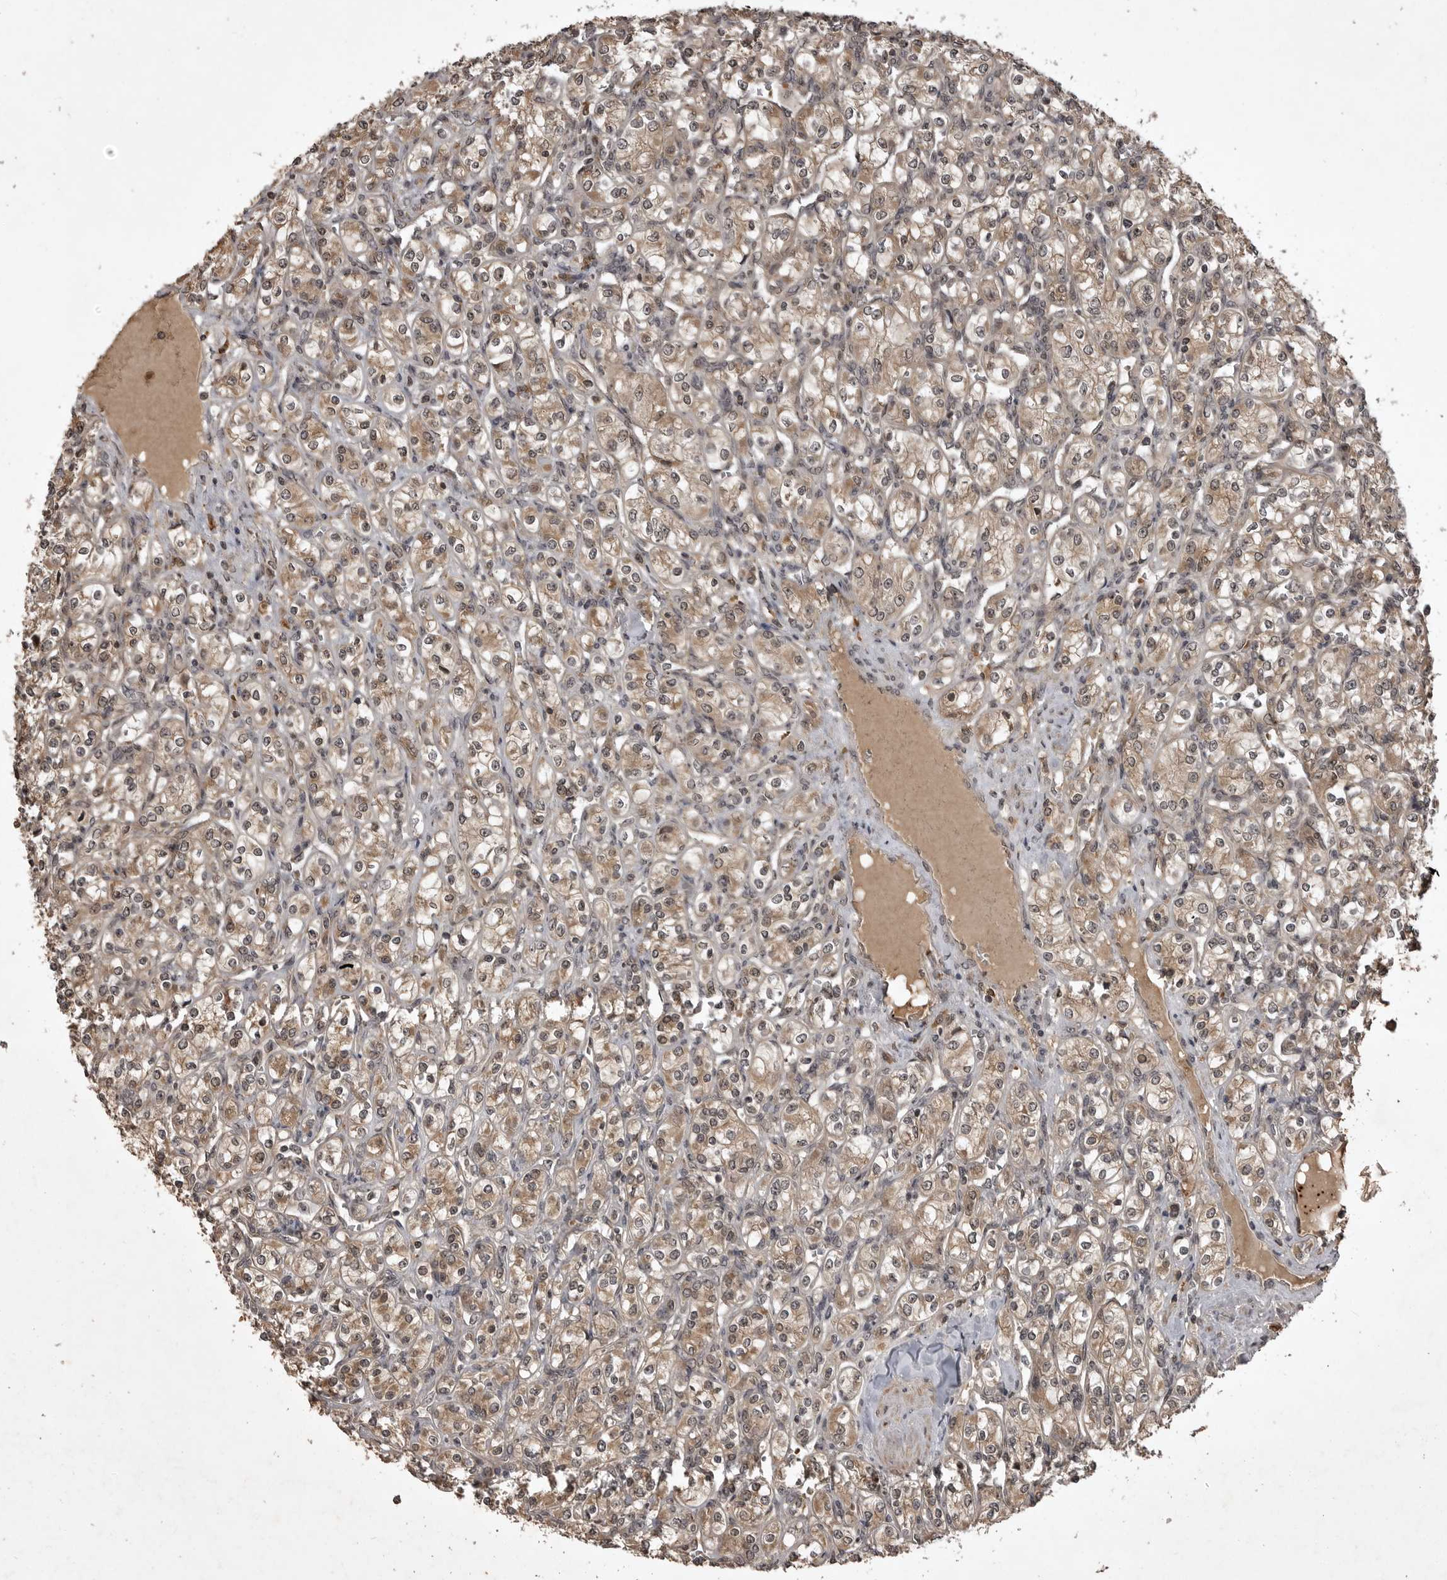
{"staining": {"intensity": "weak", "quantity": ">75%", "location": "cytoplasmic/membranous"}, "tissue": "renal cancer", "cell_type": "Tumor cells", "image_type": "cancer", "snomed": [{"axis": "morphology", "description": "Adenocarcinoma, NOS"}, {"axis": "topography", "description": "Kidney"}], "caption": "Protein staining of renal cancer (adenocarcinoma) tissue shows weak cytoplasmic/membranous staining in approximately >75% of tumor cells.", "gene": "AKAP7", "patient": {"sex": "male", "age": 77}}